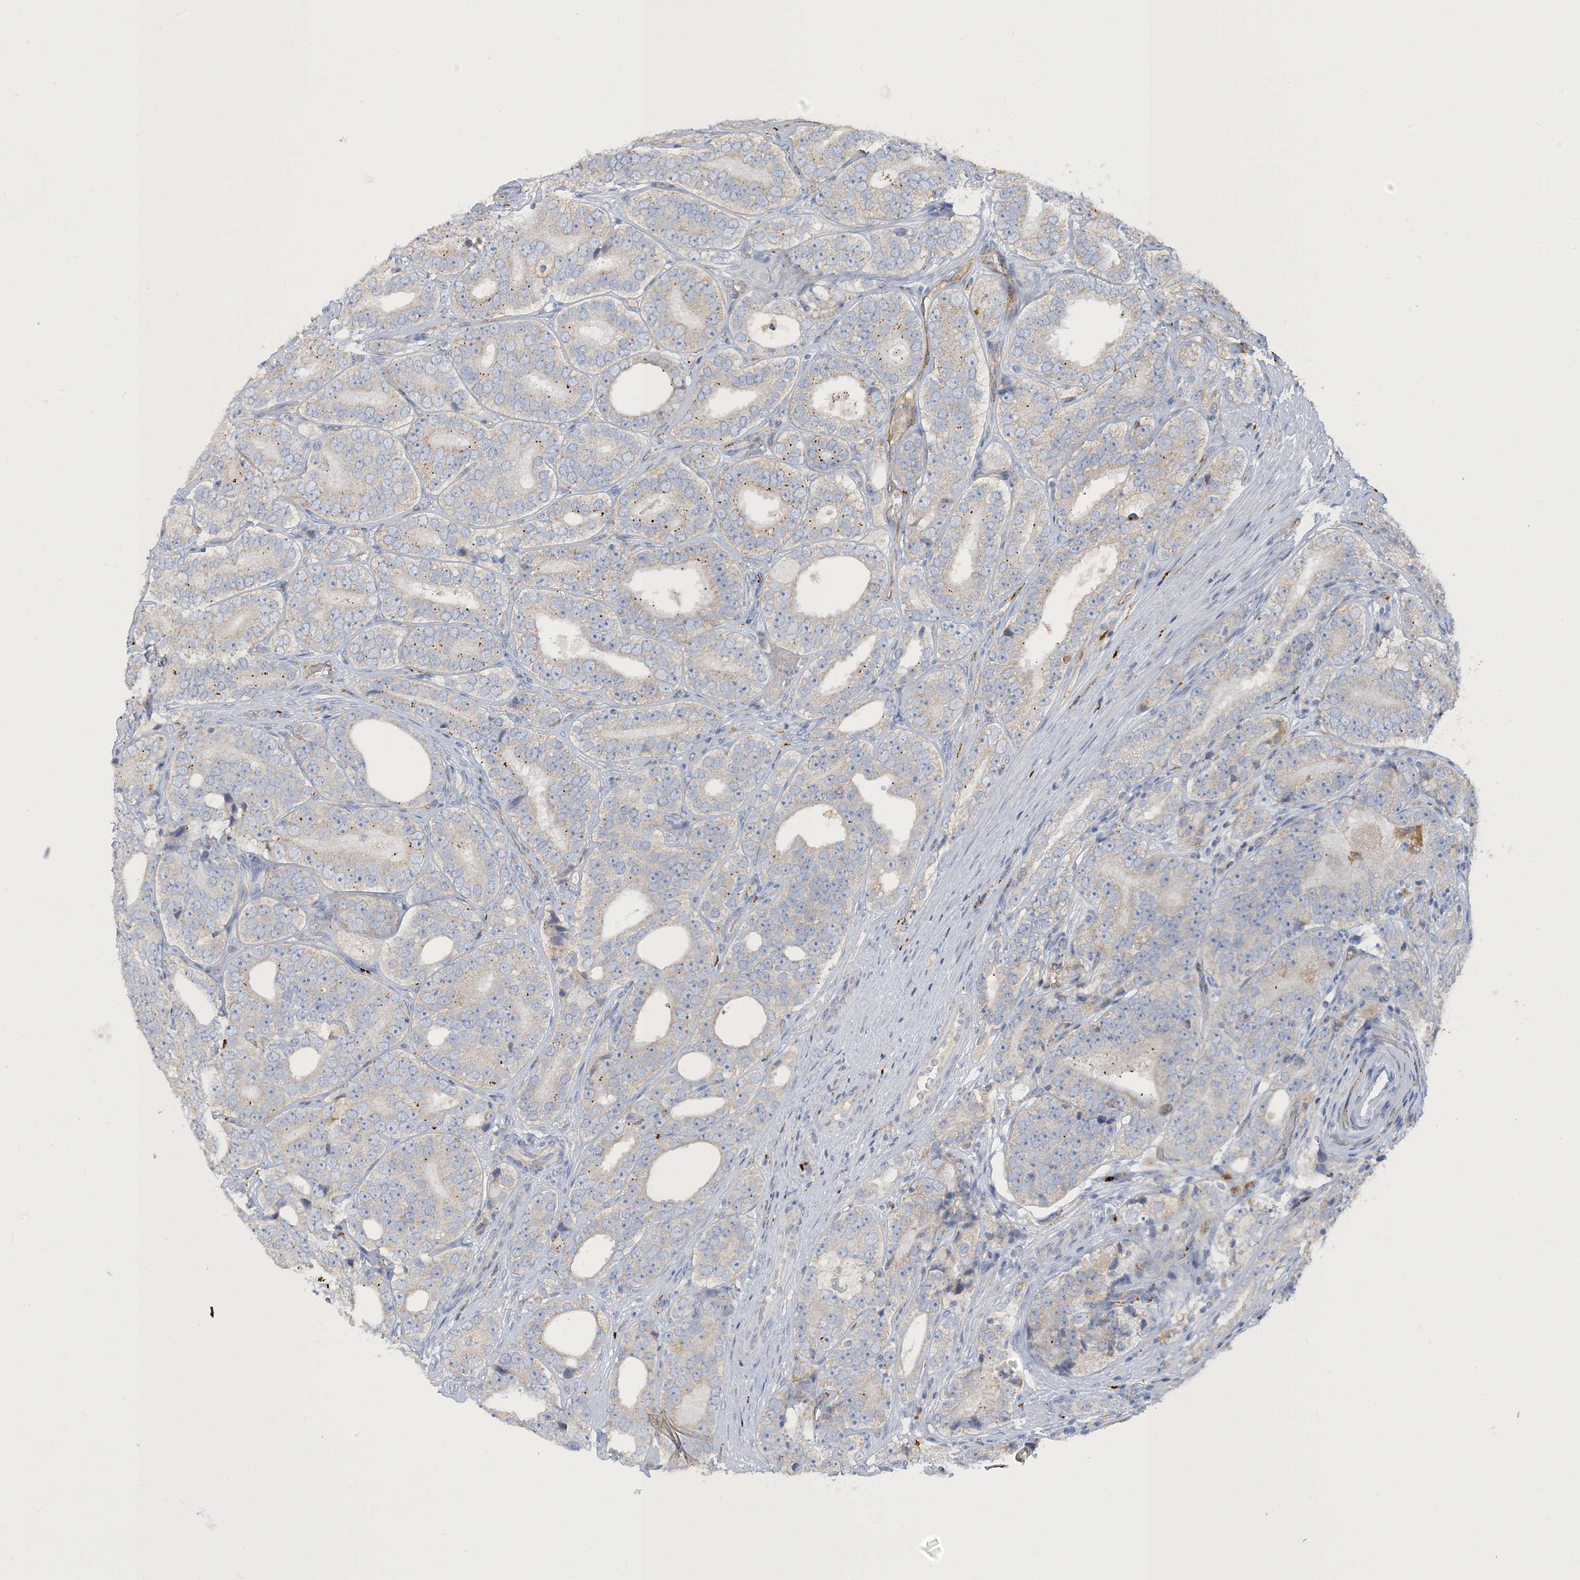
{"staining": {"intensity": "negative", "quantity": "none", "location": "none"}, "tissue": "prostate cancer", "cell_type": "Tumor cells", "image_type": "cancer", "snomed": [{"axis": "morphology", "description": "Adenocarcinoma, High grade"}, {"axis": "topography", "description": "Prostate"}], "caption": "Immunohistochemistry (IHC) image of human high-grade adenocarcinoma (prostate) stained for a protein (brown), which demonstrates no staining in tumor cells.", "gene": "PEAR1", "patient": {"sex": "male", "age": 56}}